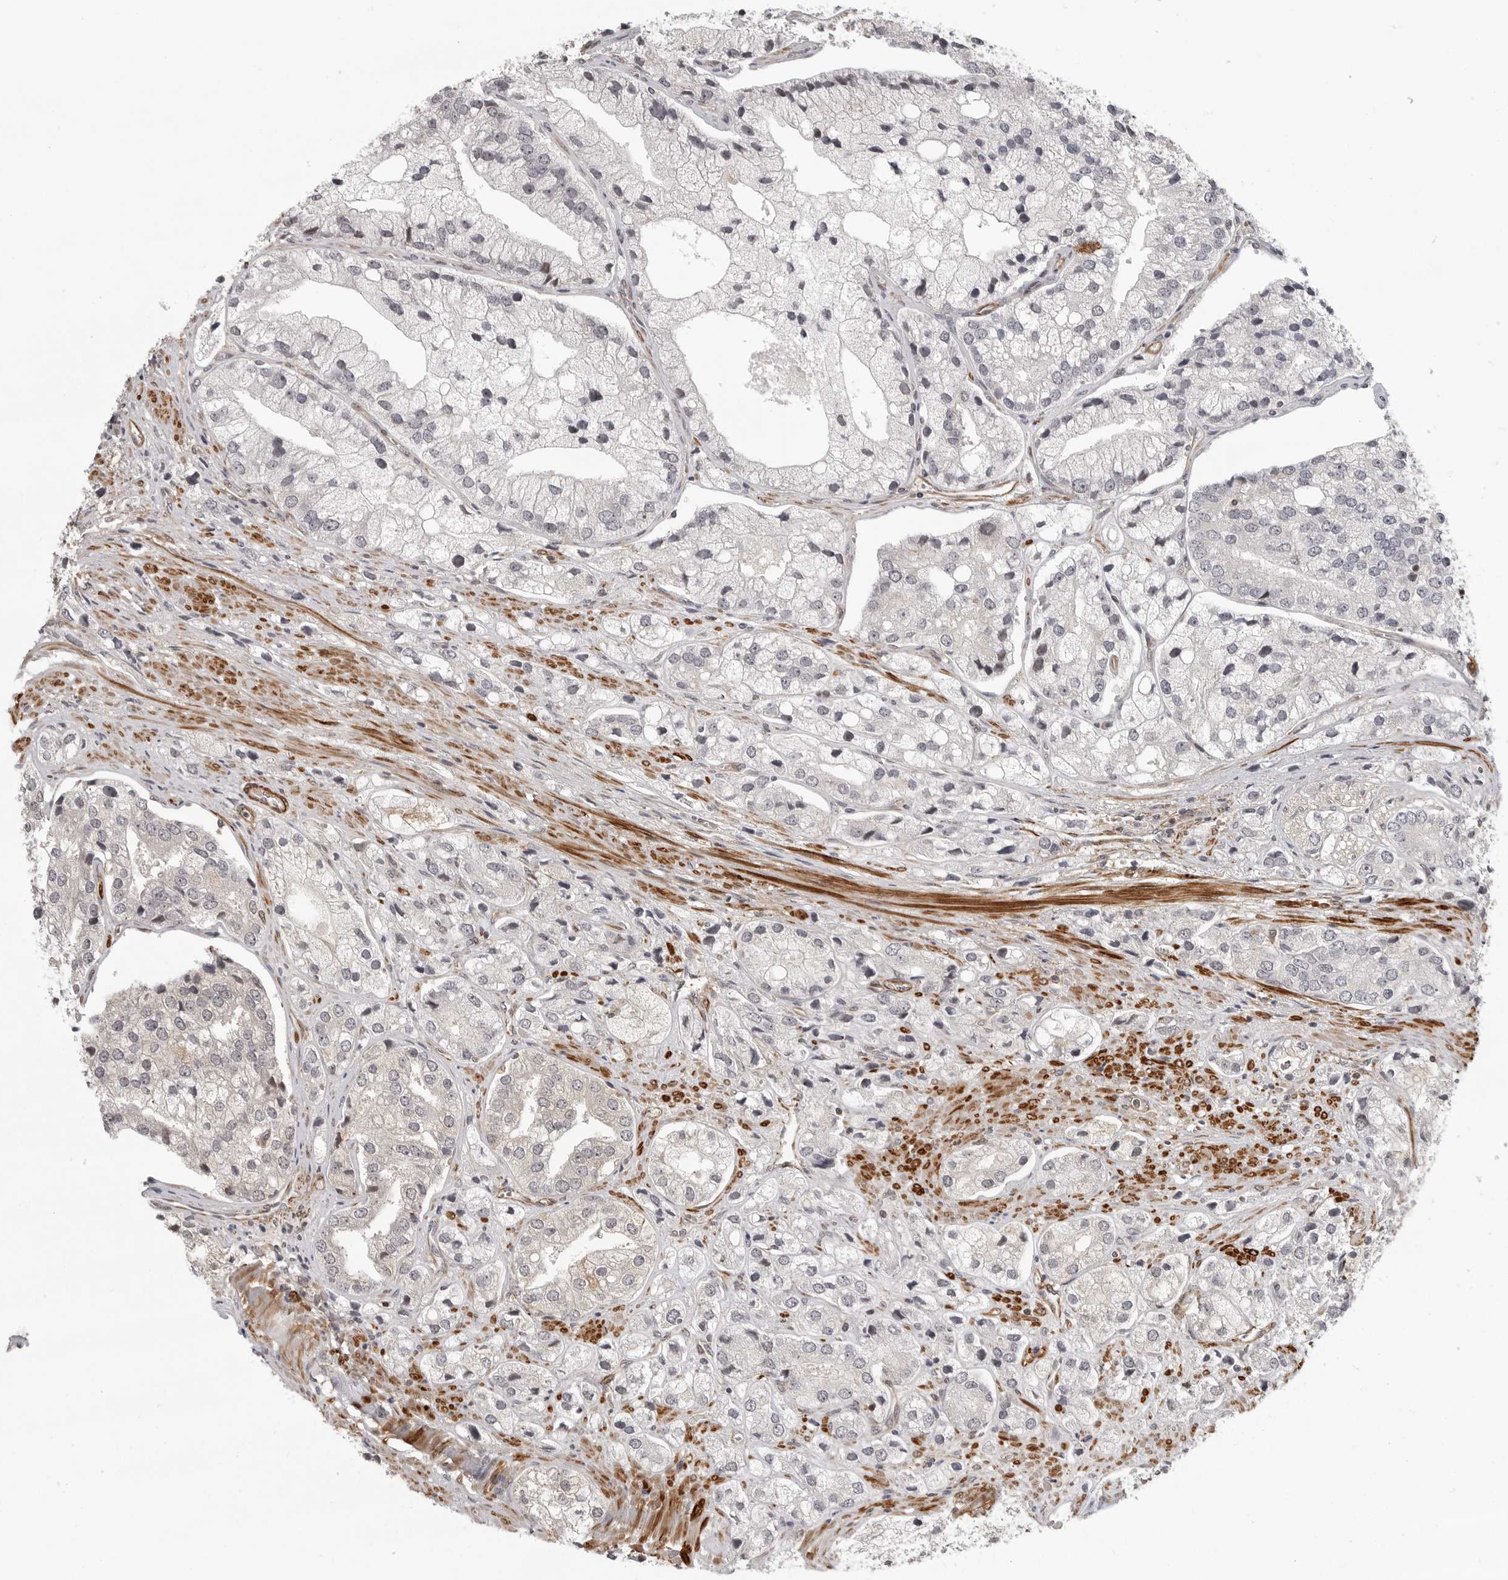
{"staining": {"intensity": "negative", "quantity": "none", "location": "none"}, "tissue": "prostate cancer", "cell_type": "Tumor cells", "image_type": "cancer", "snomed": [{"axis": "morphology", "description": "Adenocarcinoma, High grade"}, {"axis": "topography", "description": "Prostate"}], "caption": "Human prostate high-grade adenocarcinoma stained for a protein using IHC exhibits no positivity in tumor cells.", "gene": "TUT4", "patient": {"sex": "male", "age": 50}}